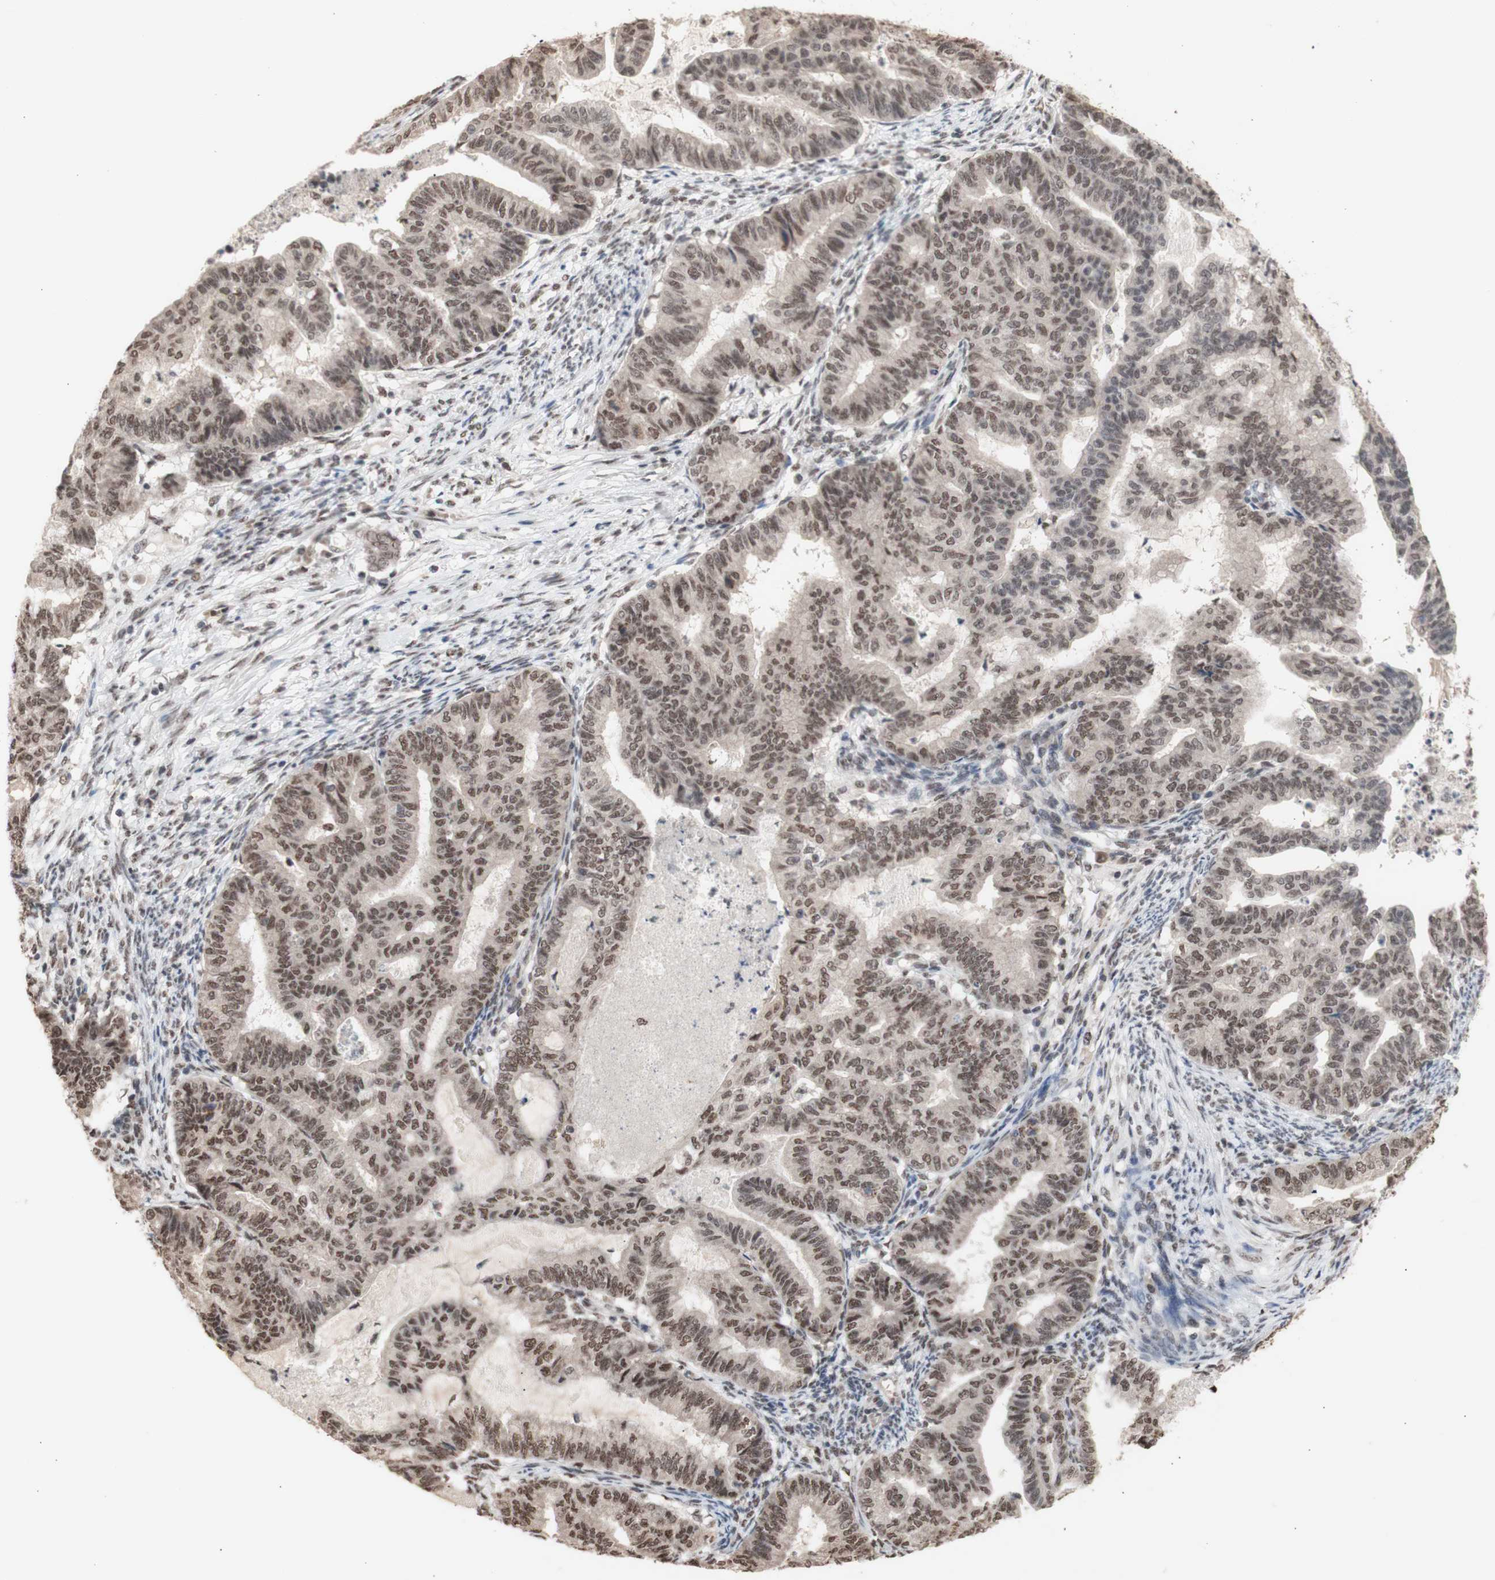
{"staining": {"intensity": "weak", "quantity": ">75%", "location": "nuclear"}, "tissue": "endometrial cancer", "cell_type": "Tumor cells", "image_type": "cancer", "snomed": [{"axis": "morphology", "description": "Adenocarcinoma, NOS"}, {"axis": "topography", "description": "Endometrium"}], "caption": "Endometrial cancer stained with a protein marker reveals weak staining in tumor cells.", "gene": "SFPQ", "patient": {"sex": "female", "age": 79}}